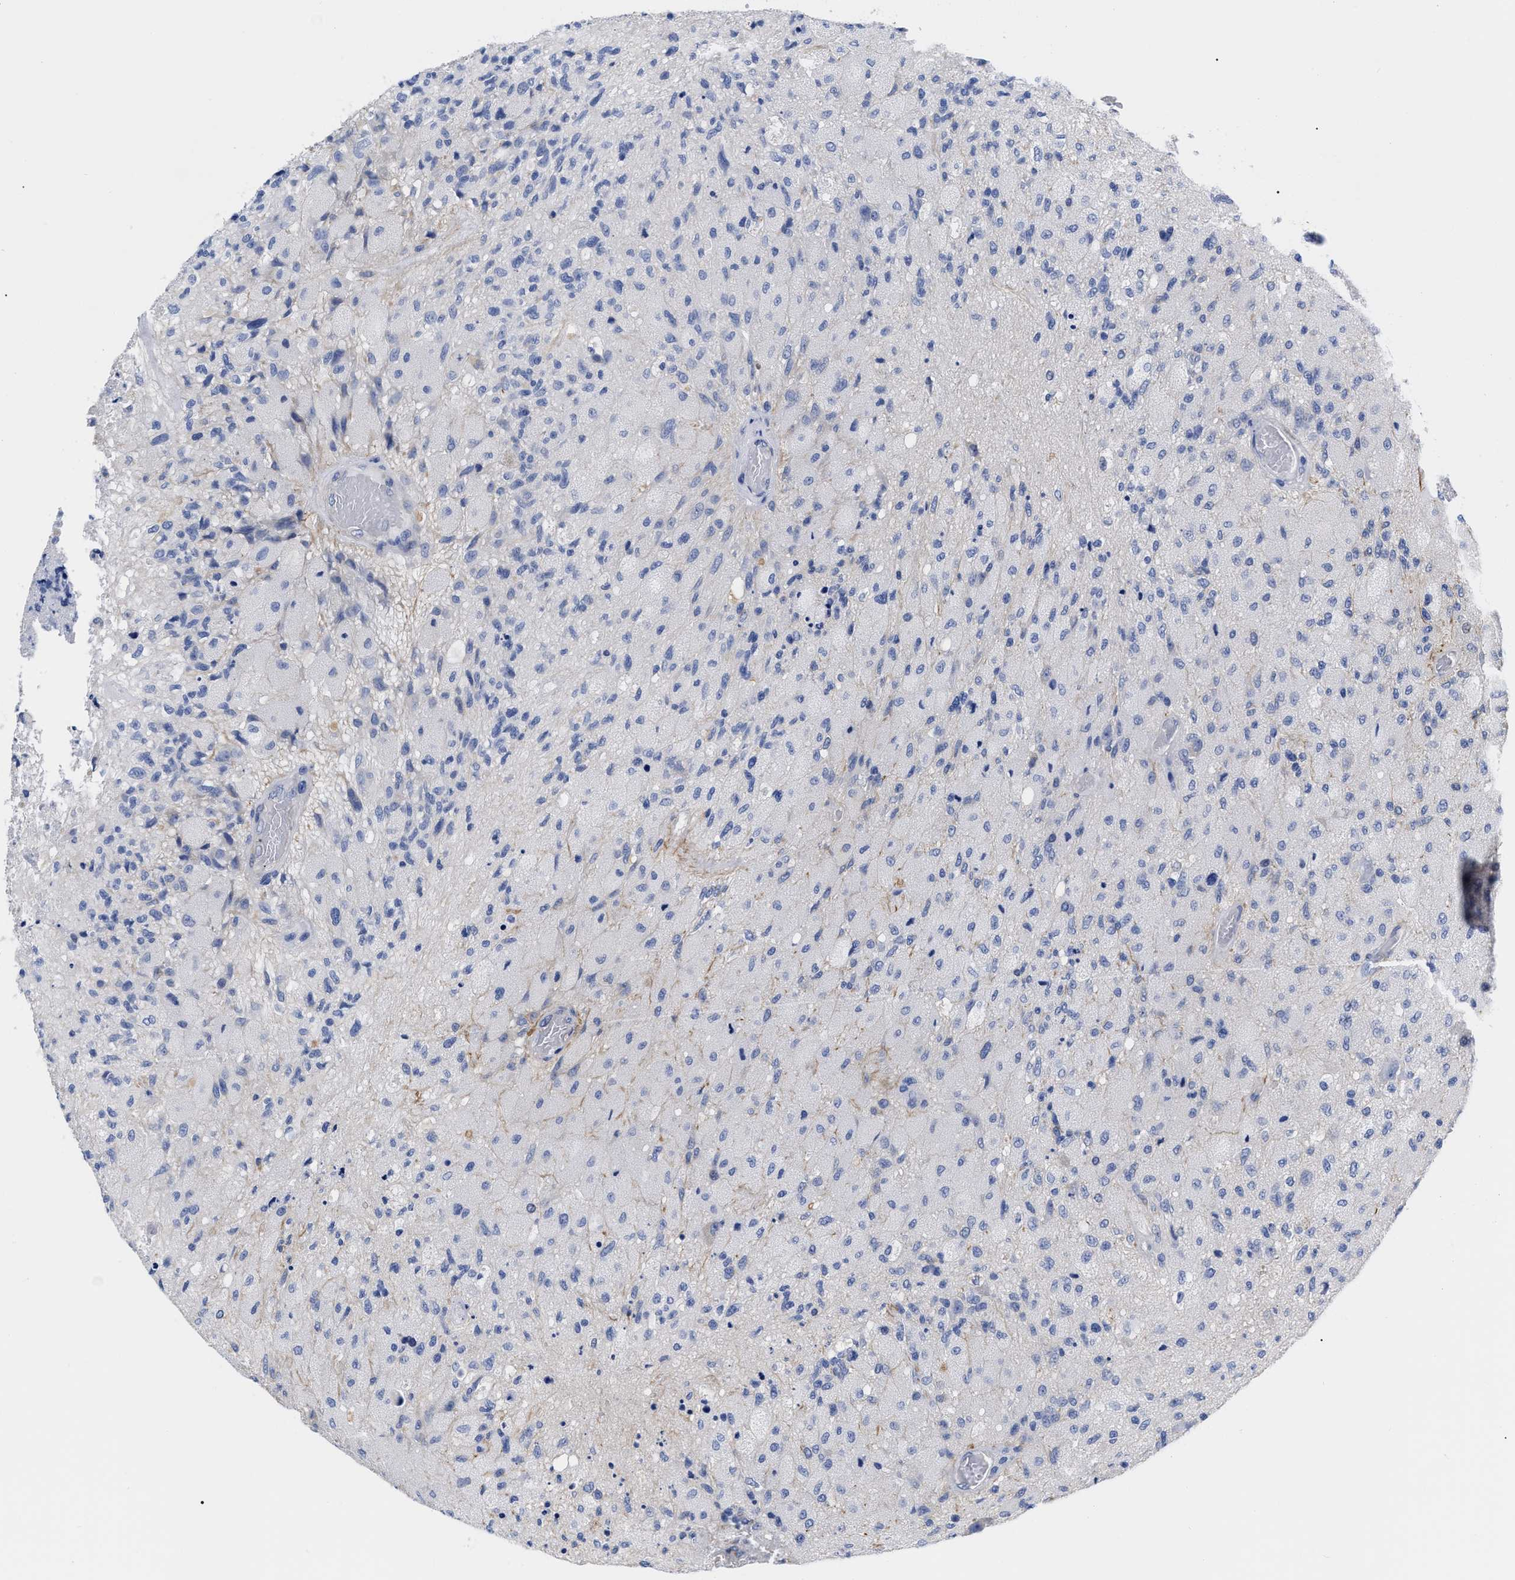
{"staining": {"intensity": "negative", "quantity": "none", "location": "none"}, "tissue": "glioma", "cell_type": "Tumor cells", "image_type": "cancer", "snomed": [{"axis": "morphology", "description": "Normal tissue, NOS"}, {"axis": "morphology", "description": "Glioma, malignant, High grade"}, {"axis": "topography", "description": "Cerebral cortex"}], "caption": "Tumor cells show no significant positivity in glioma.", "gene": "IRAG2", "patient": {"sex": "male", "age": 77}}